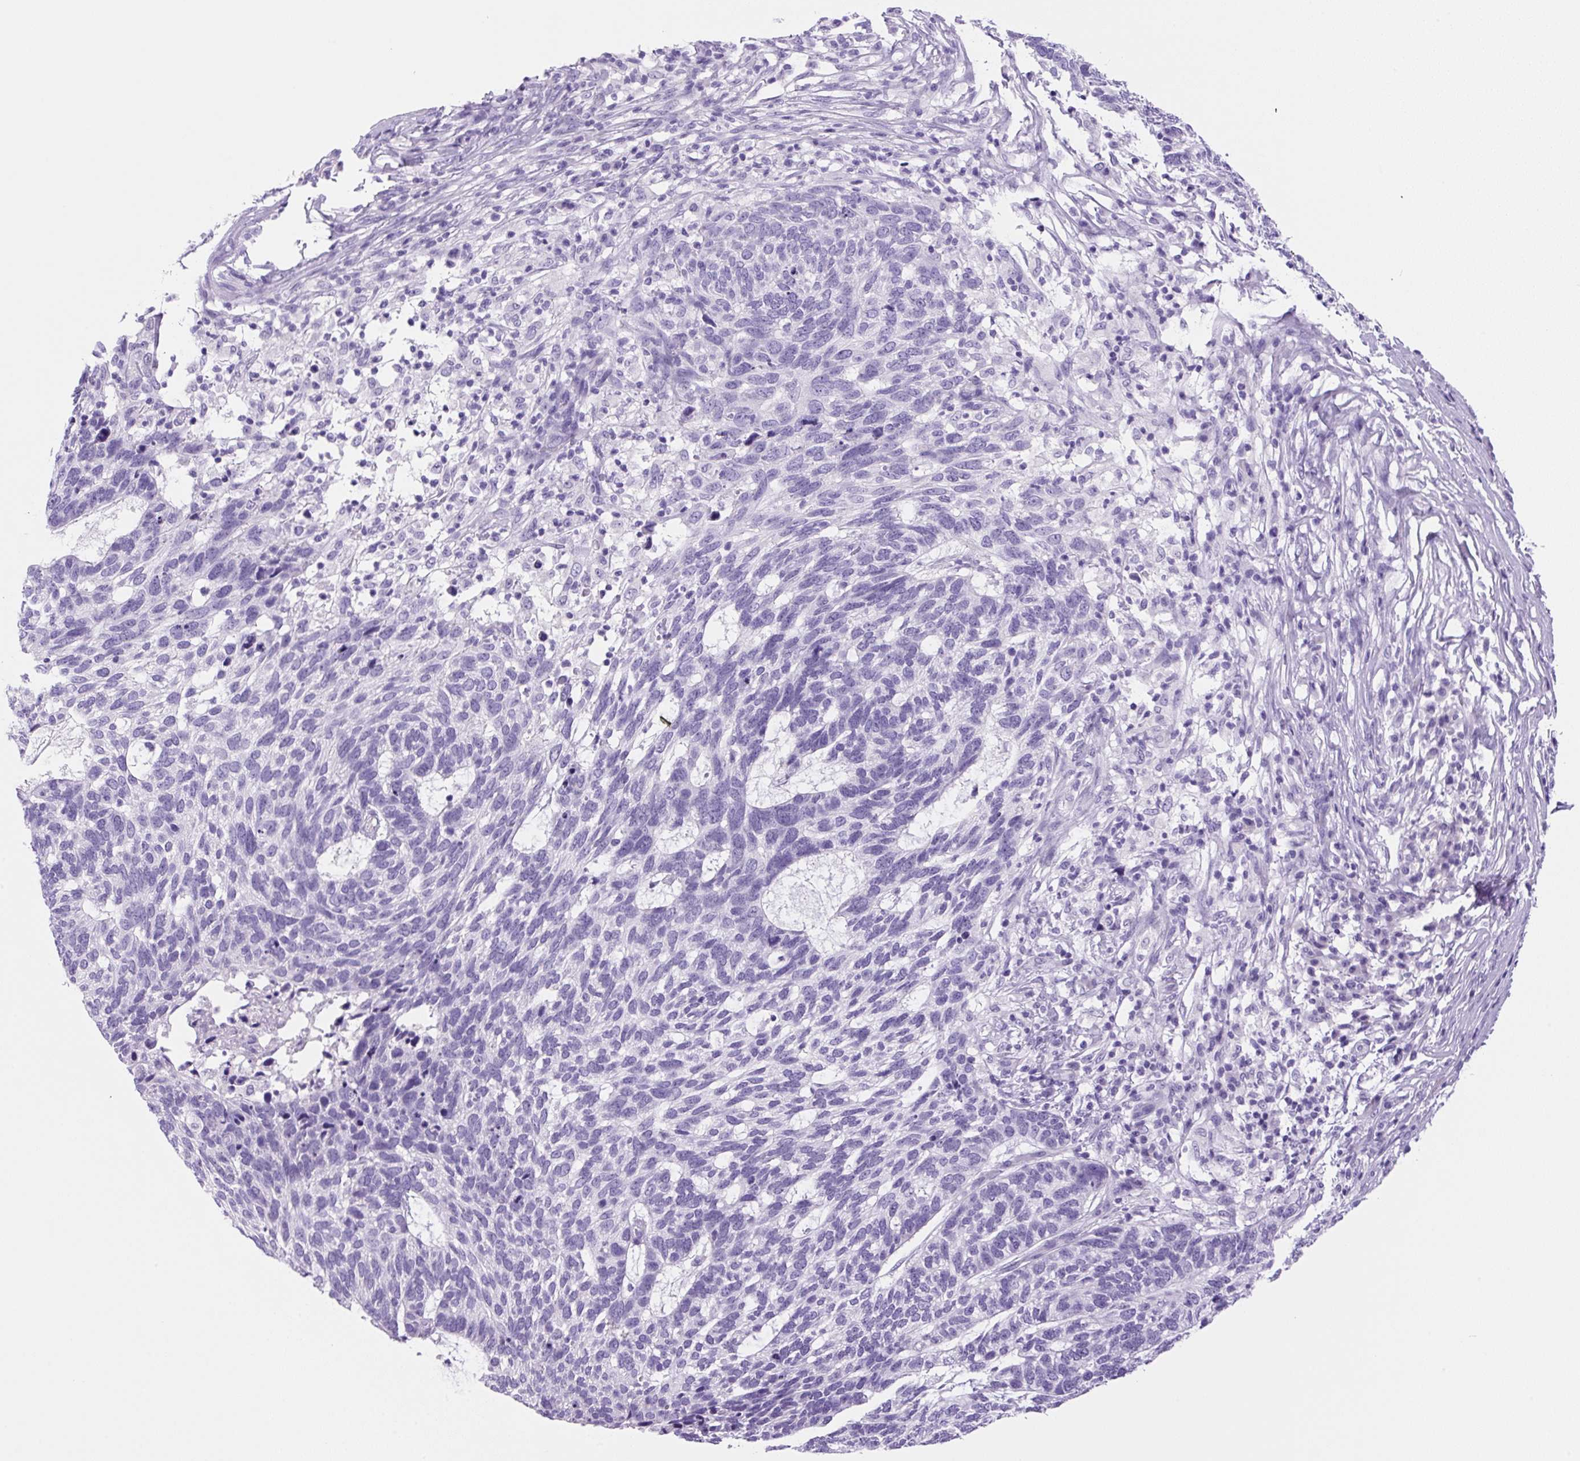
{"staining": {"intensity": "negative", "quantity": "none", "location": "none"}, "tissue": "skin cancer", "cell_type": "Tumor cells", "image_type": "cancer", "snomed": [{"axis": "morphology", "description": "Basal cell carcinoma"}, {"axis": "topography", "description": "Skin"}], "caption": "Tumor cells are negative for protein expression in human skin cancer. (DAB (3,3'-diaminobenzidine) IHC with hematoxylin counter stain).", "gene": "PRRT1", "patient": {"sex": "female", "age": 65}}